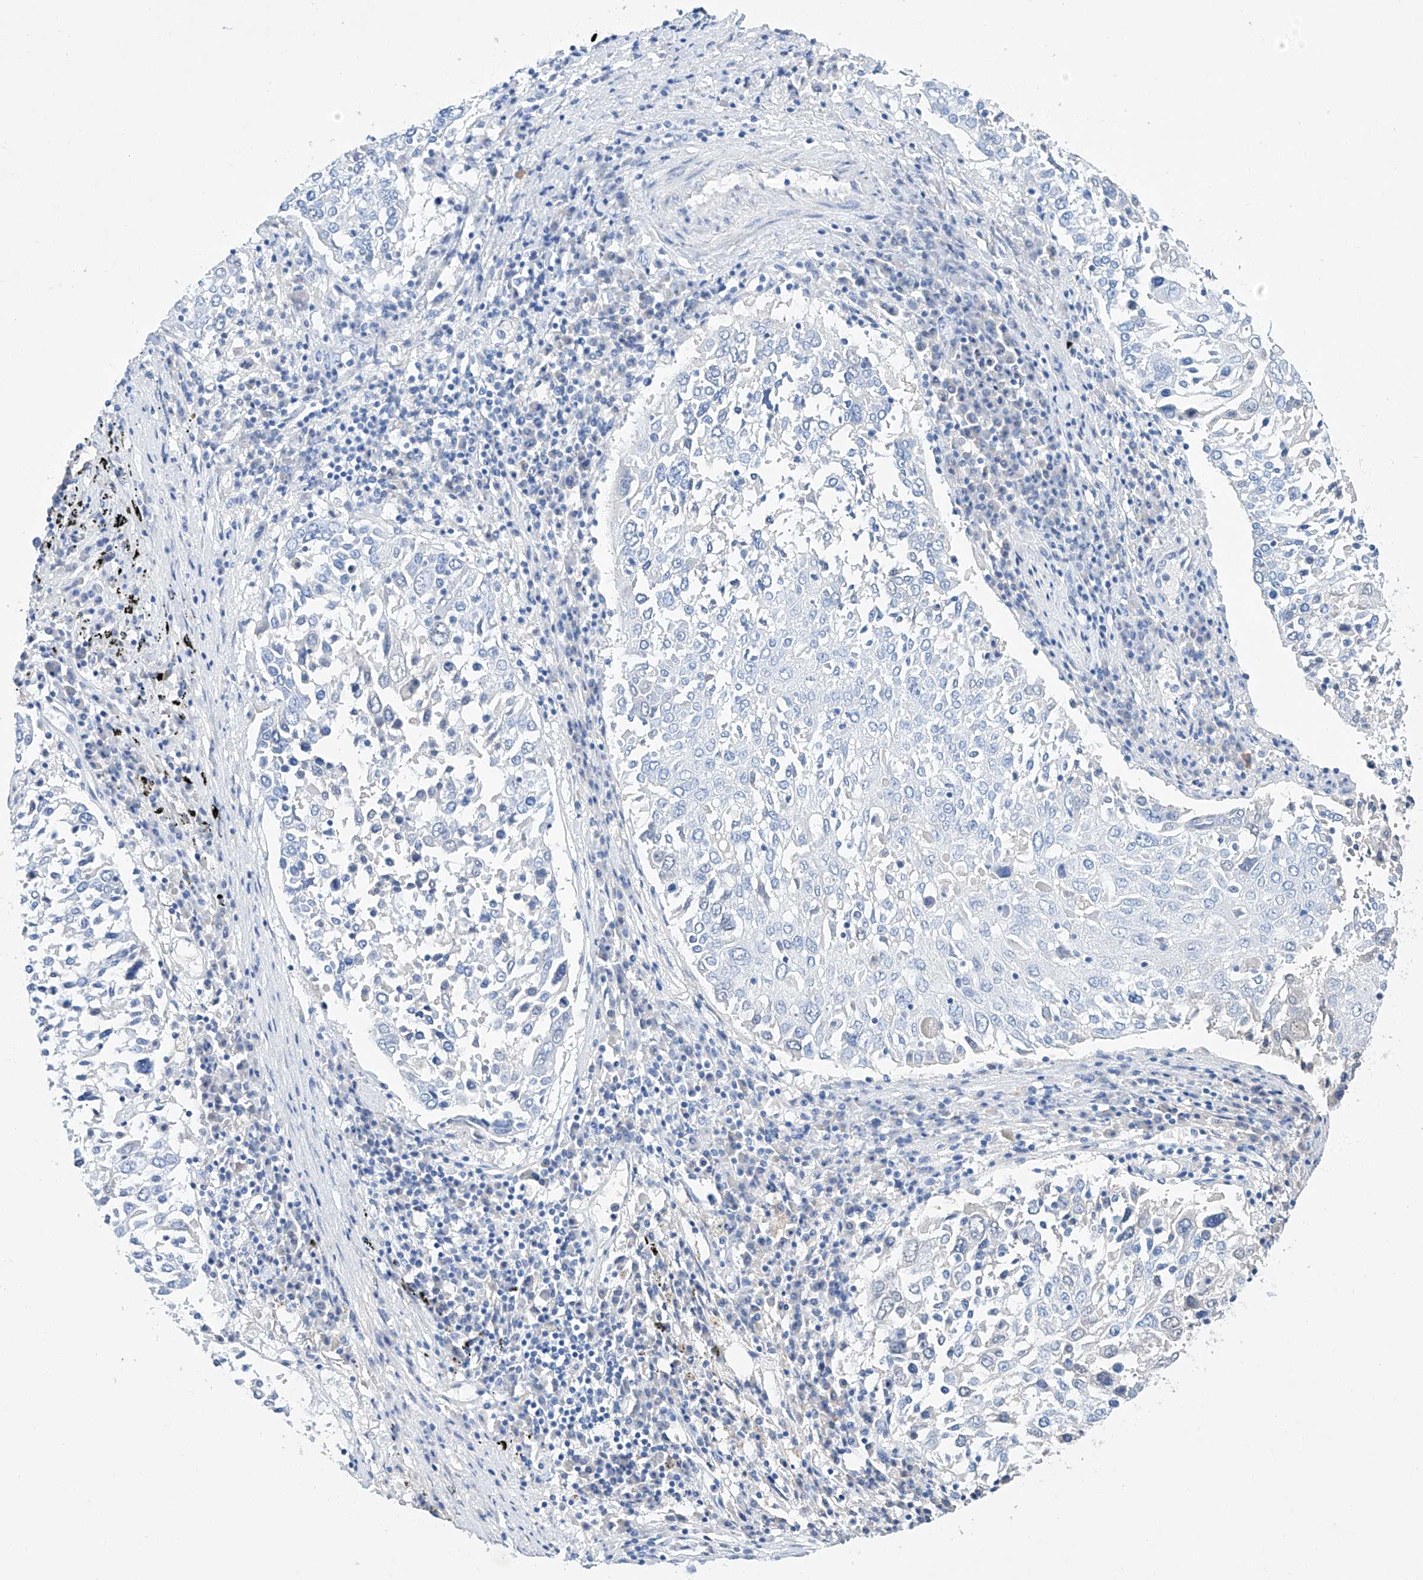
{"staining": {"intensity": "negative", "quantity": "none", "location": "none"}, "tissue": "lung cancer", "cell_type": "Tumor cells", "image_type": "cancer", "snomed": [{"axis": "morphology", "description": "Squamous cell carcinoma, NOS"}, {"axis": "topography", "description": "Lung"}], "caption": "Human lung cancer (squamous cell carcinoma) stained for a protein using immunohistochemistry exhibits no positivity in tumor cells.", "gene": "LURAP1", "patient": {"sex": "male", "age": 65}}